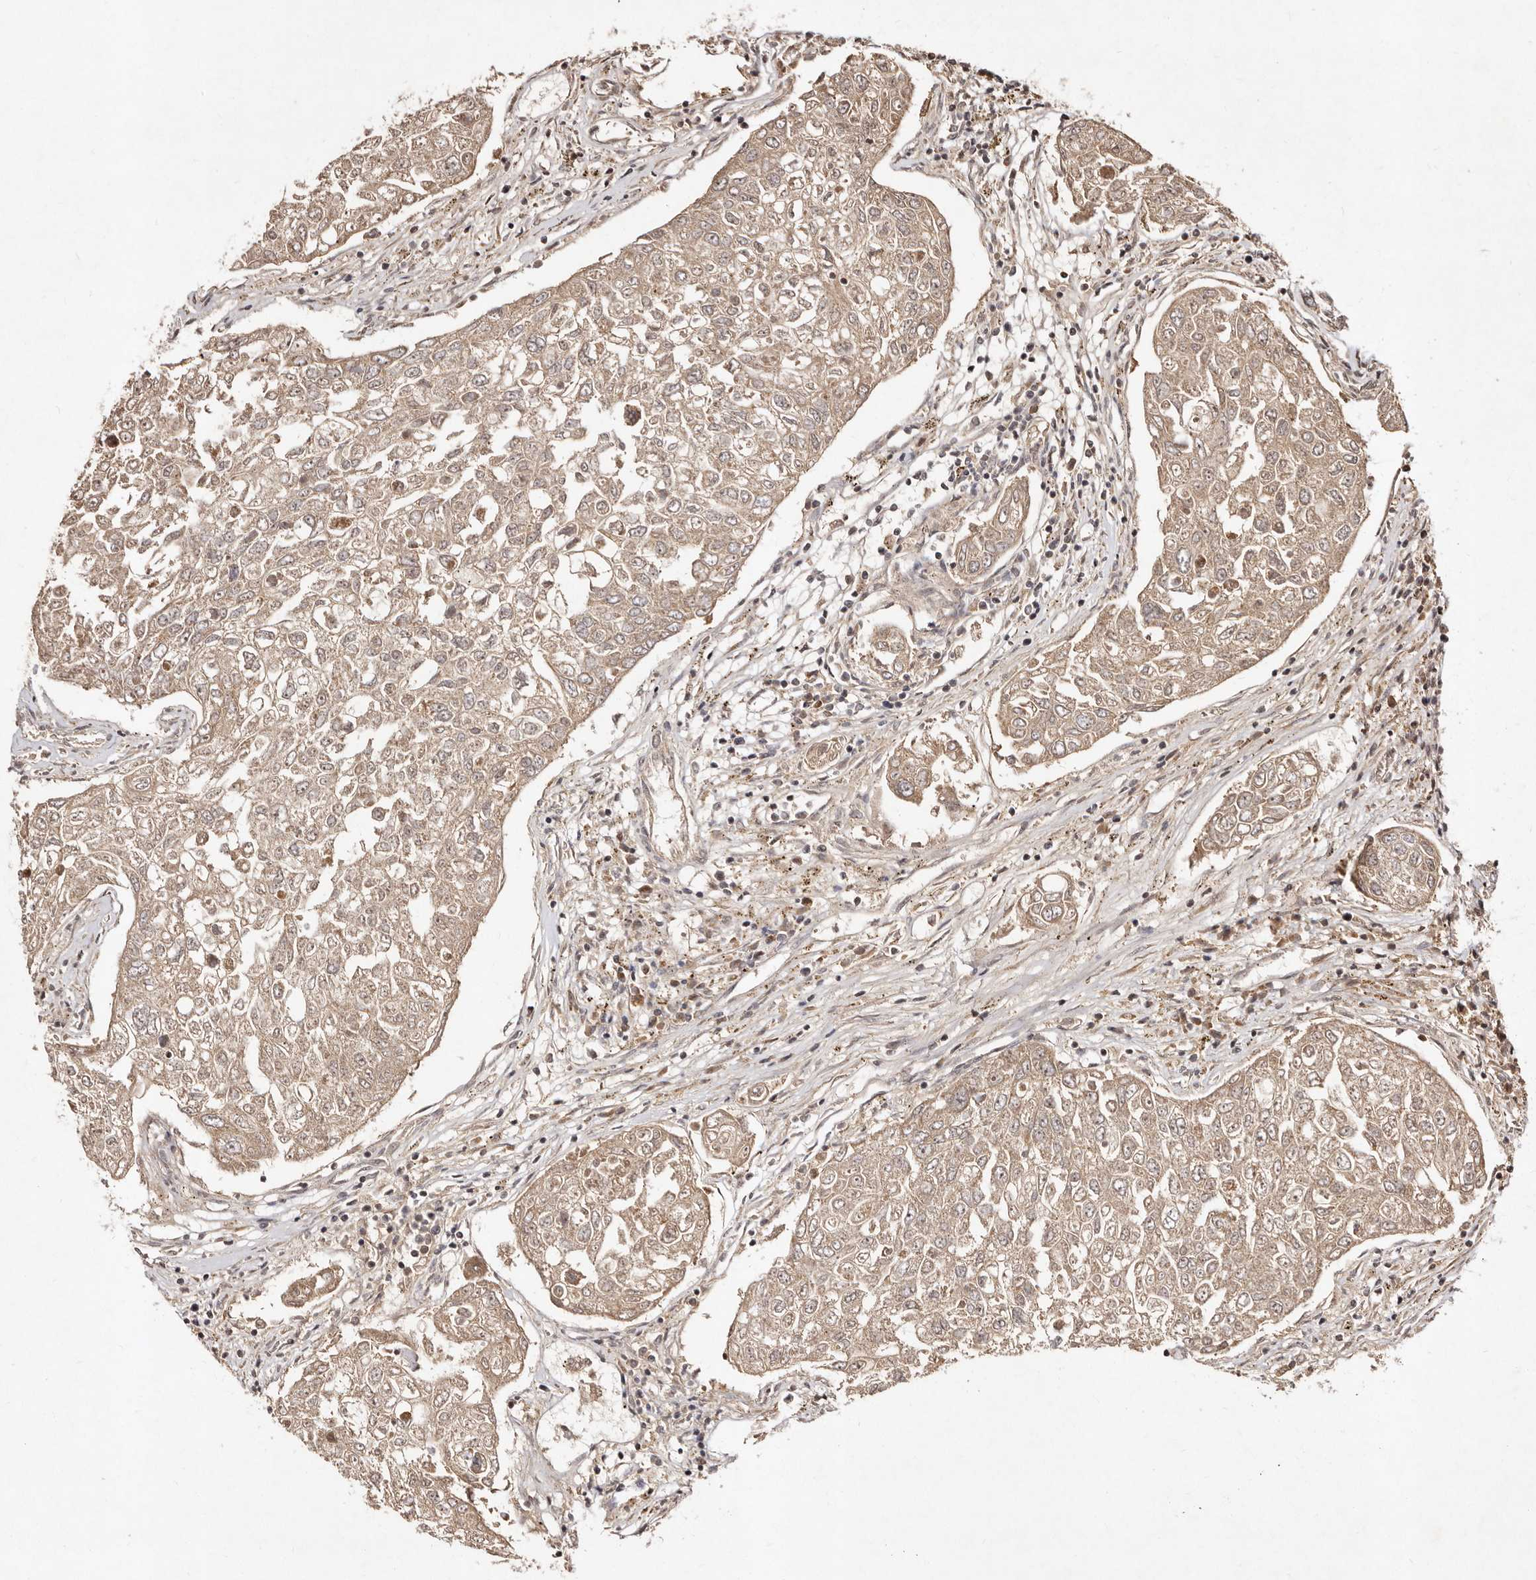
{"staining": {"intensity": "weak", "quantity": "25%-75%", "location": "cytoplasmic/membranous"}, "tissue": "urothelial cancer", "cell_type": "Tumor cells", "image_type": "cancer", "snomed": [{"axis": "morphology", "description": "Urothelial carcinoma, High grade"}, {"axis": "topography", "description": "Lymph node"}, {"axis": "topography", "description": "Urinary bladder"}], "caption": "The photomicrograph exhibits immunohistochemical staining of high-grade urothelial carcinoma. There is weak cytoplasmic/membranous staining is appreciated in approximately 25%-75% of tumor cells.", "gene": "LCORL", "patient": {"sex": "male", "age": 51}}